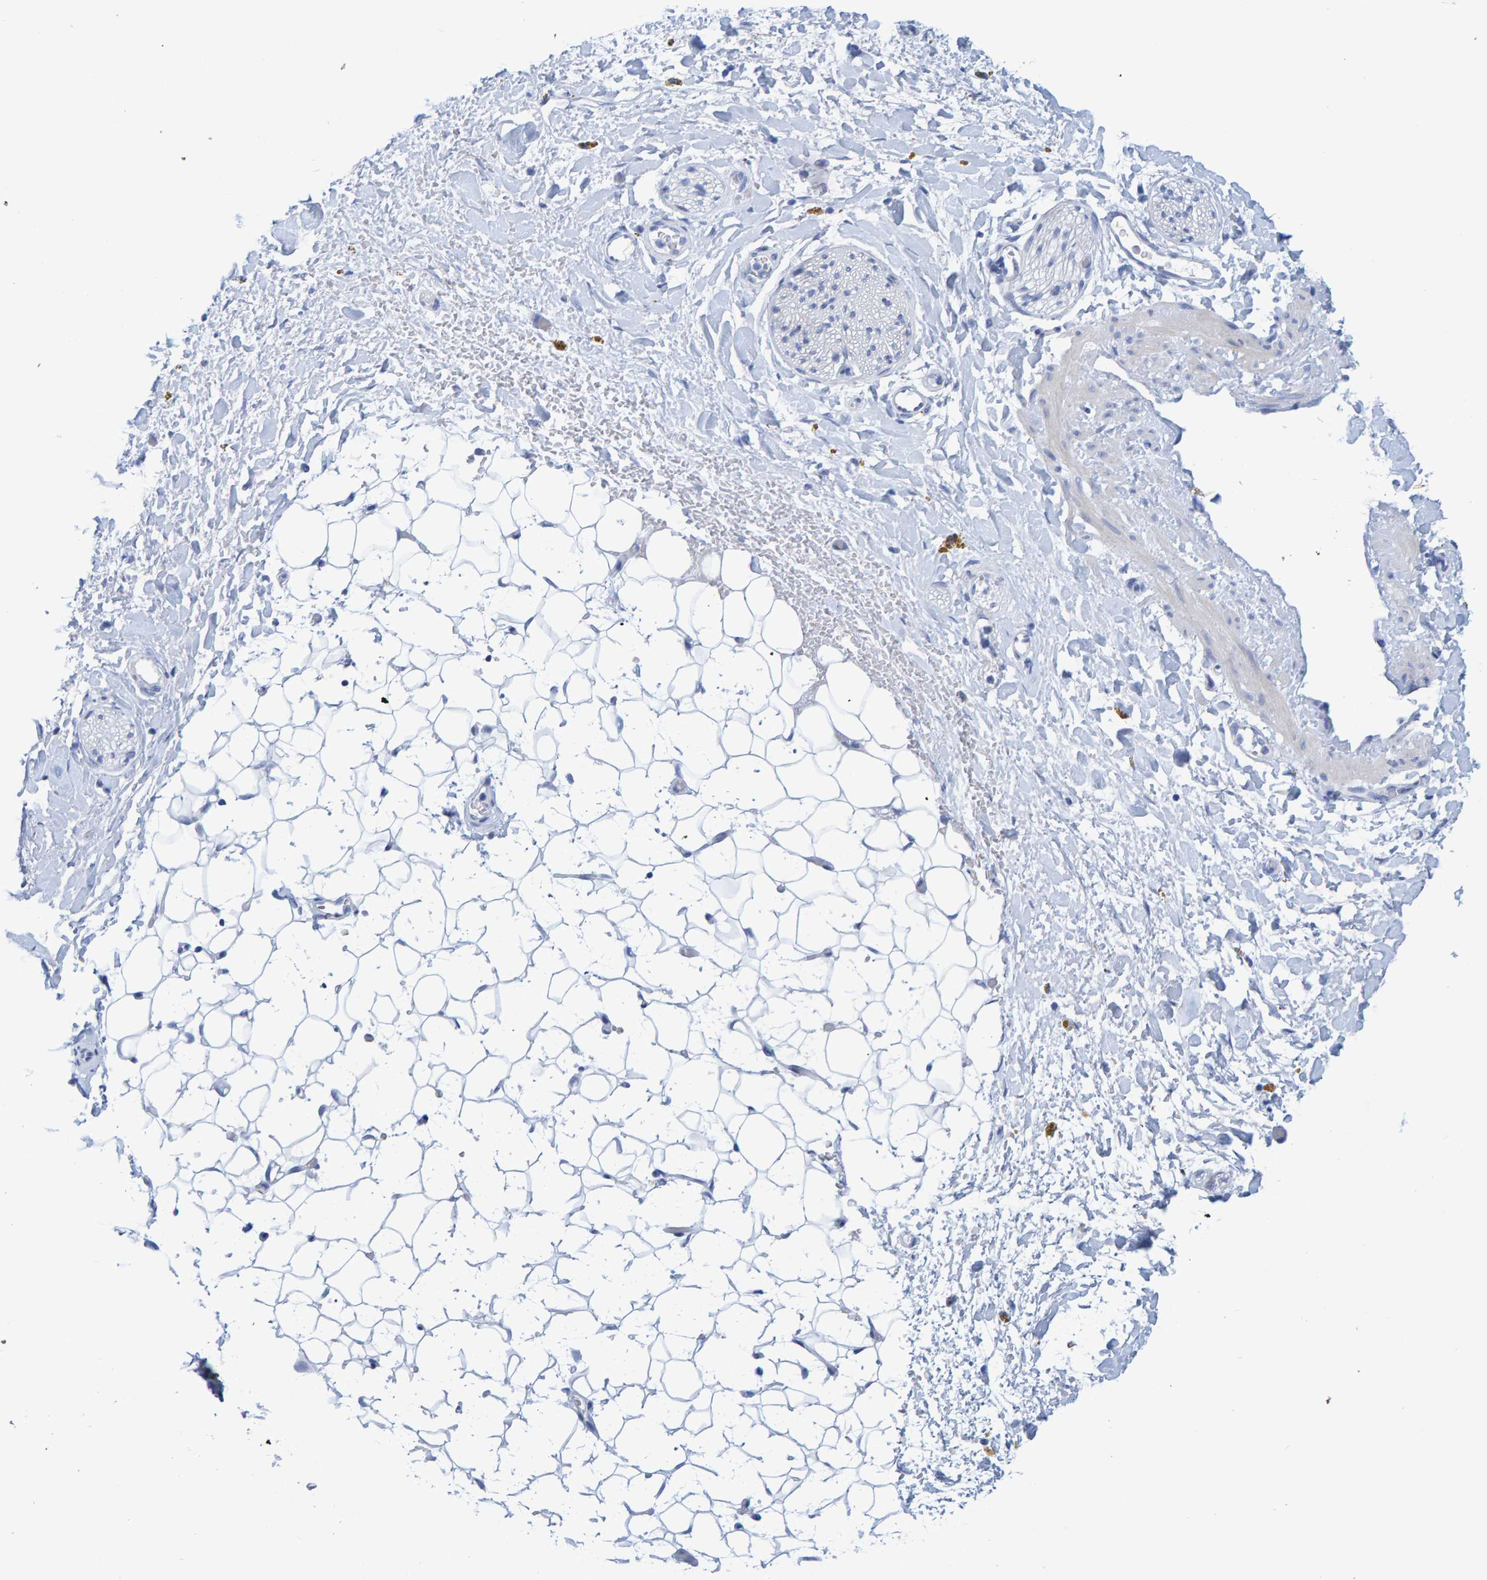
{"staining": {"intensity": "negative", "quantity": "none", "location": "none"}, "tissue": "adipose tissue", "cell_type": "Adipocytes", "image_type": "normal", "snomed": [{"axis": "morphology", "description": "Normal tissue, NOS"}, {"axis": "topography", "description": "Kidney"}, {"axis": "topography", "description": "Peripheral nerve tissue"}], "caption": "IHC histopathology image of benign adipose tissue stained for a protein (brown), which reveals no positivity in adipocytes.", "gene": "JAKMIP3", "patient": {"sex": "male", "age": 7}}